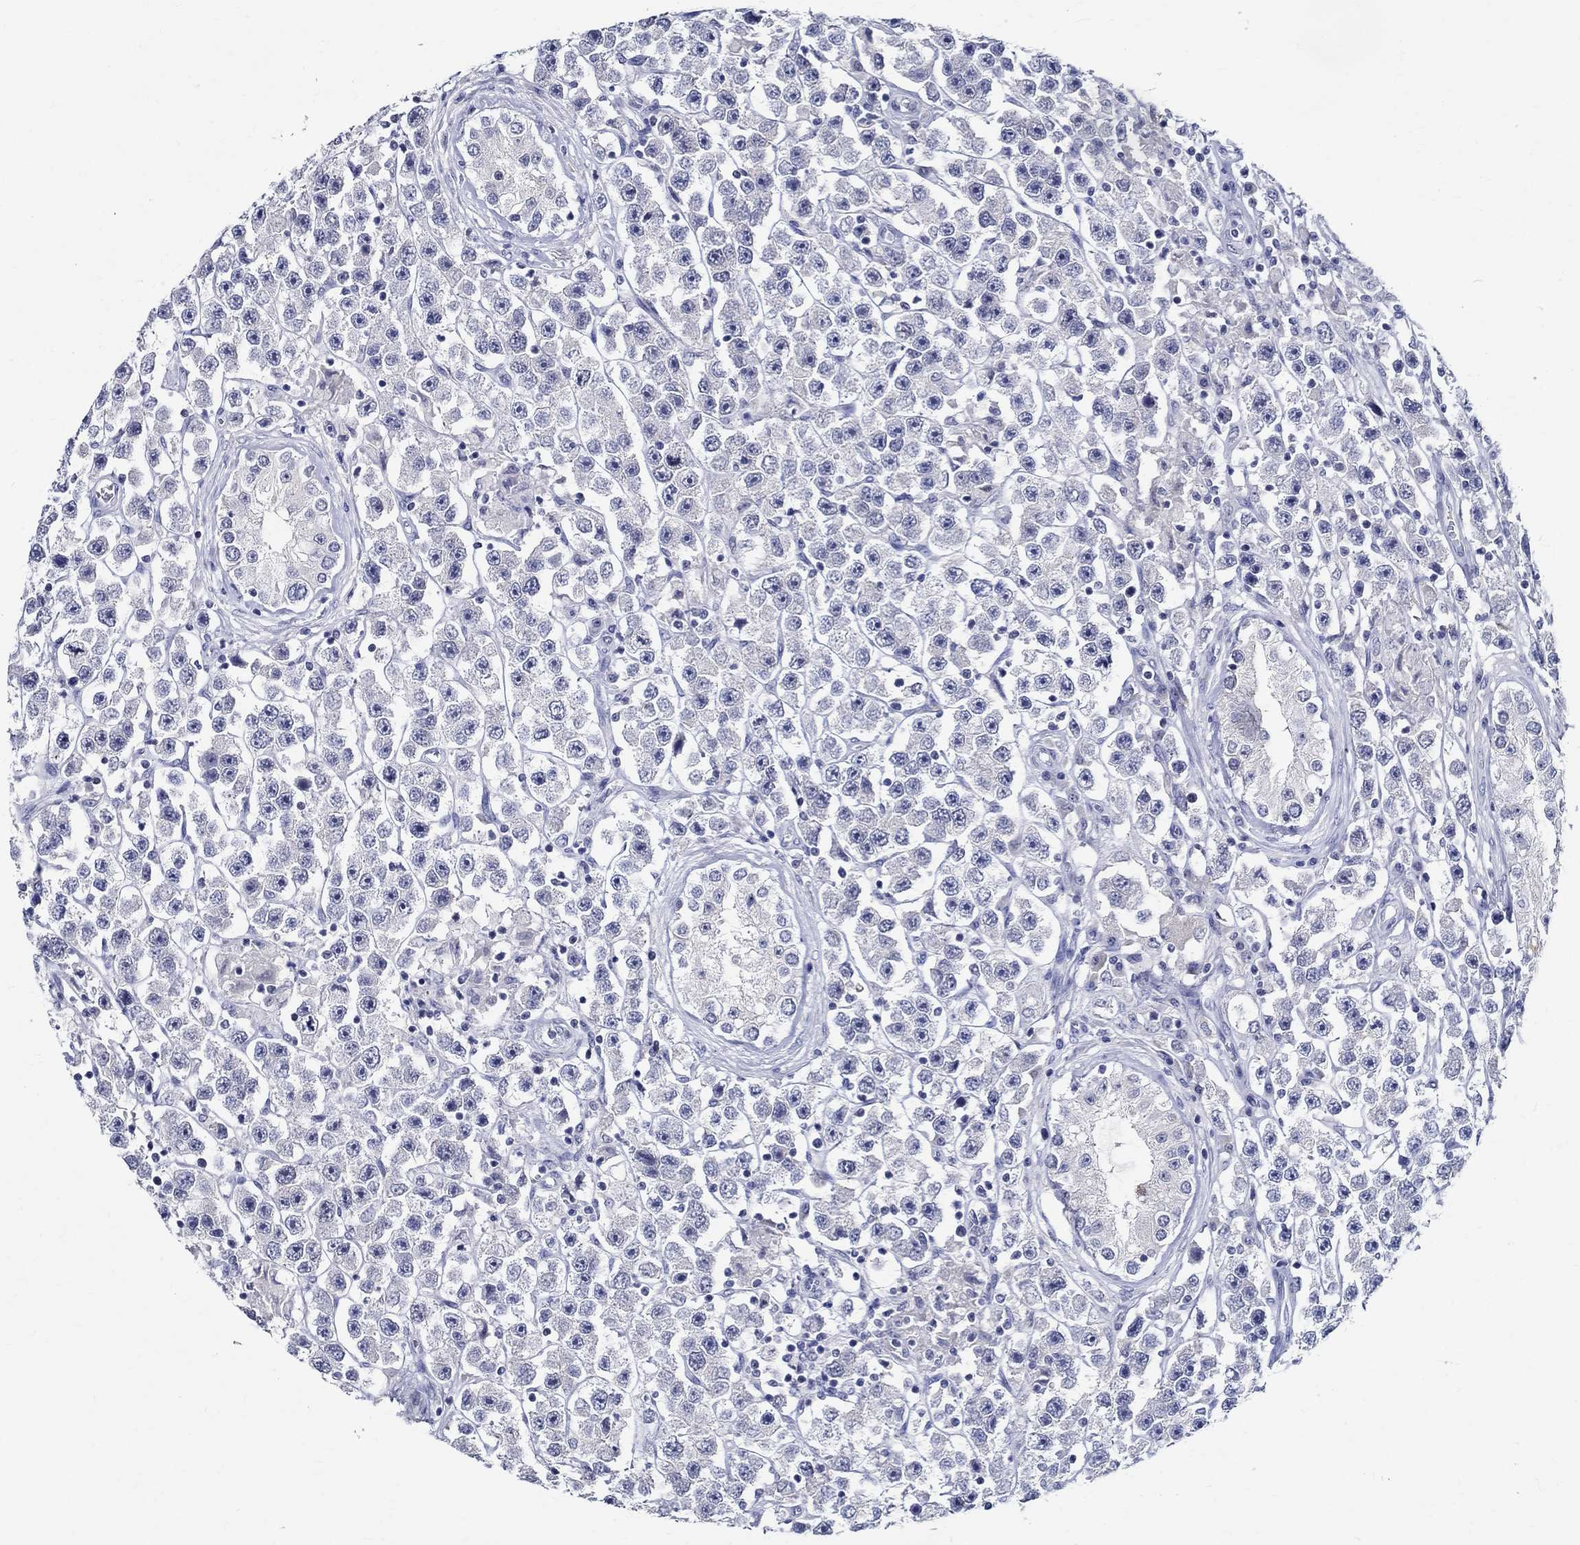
{"staining": {"intensity": "negative", "quantity": "none", "location": "none"}, "tissue": "testis cancer", "cell_type": "Tumor cells", "image_type": "cancer", "snomed": [{"axis": "morphology", "description": "Seminoma, NOS"}, {"axis": "topography", "description": "Testis"}], "caption": "There is no significant positivity in tumor cells of testis cancer (seminoma).", "gene": "CETN1", "patient": {"sex": "male", "age": 45}}